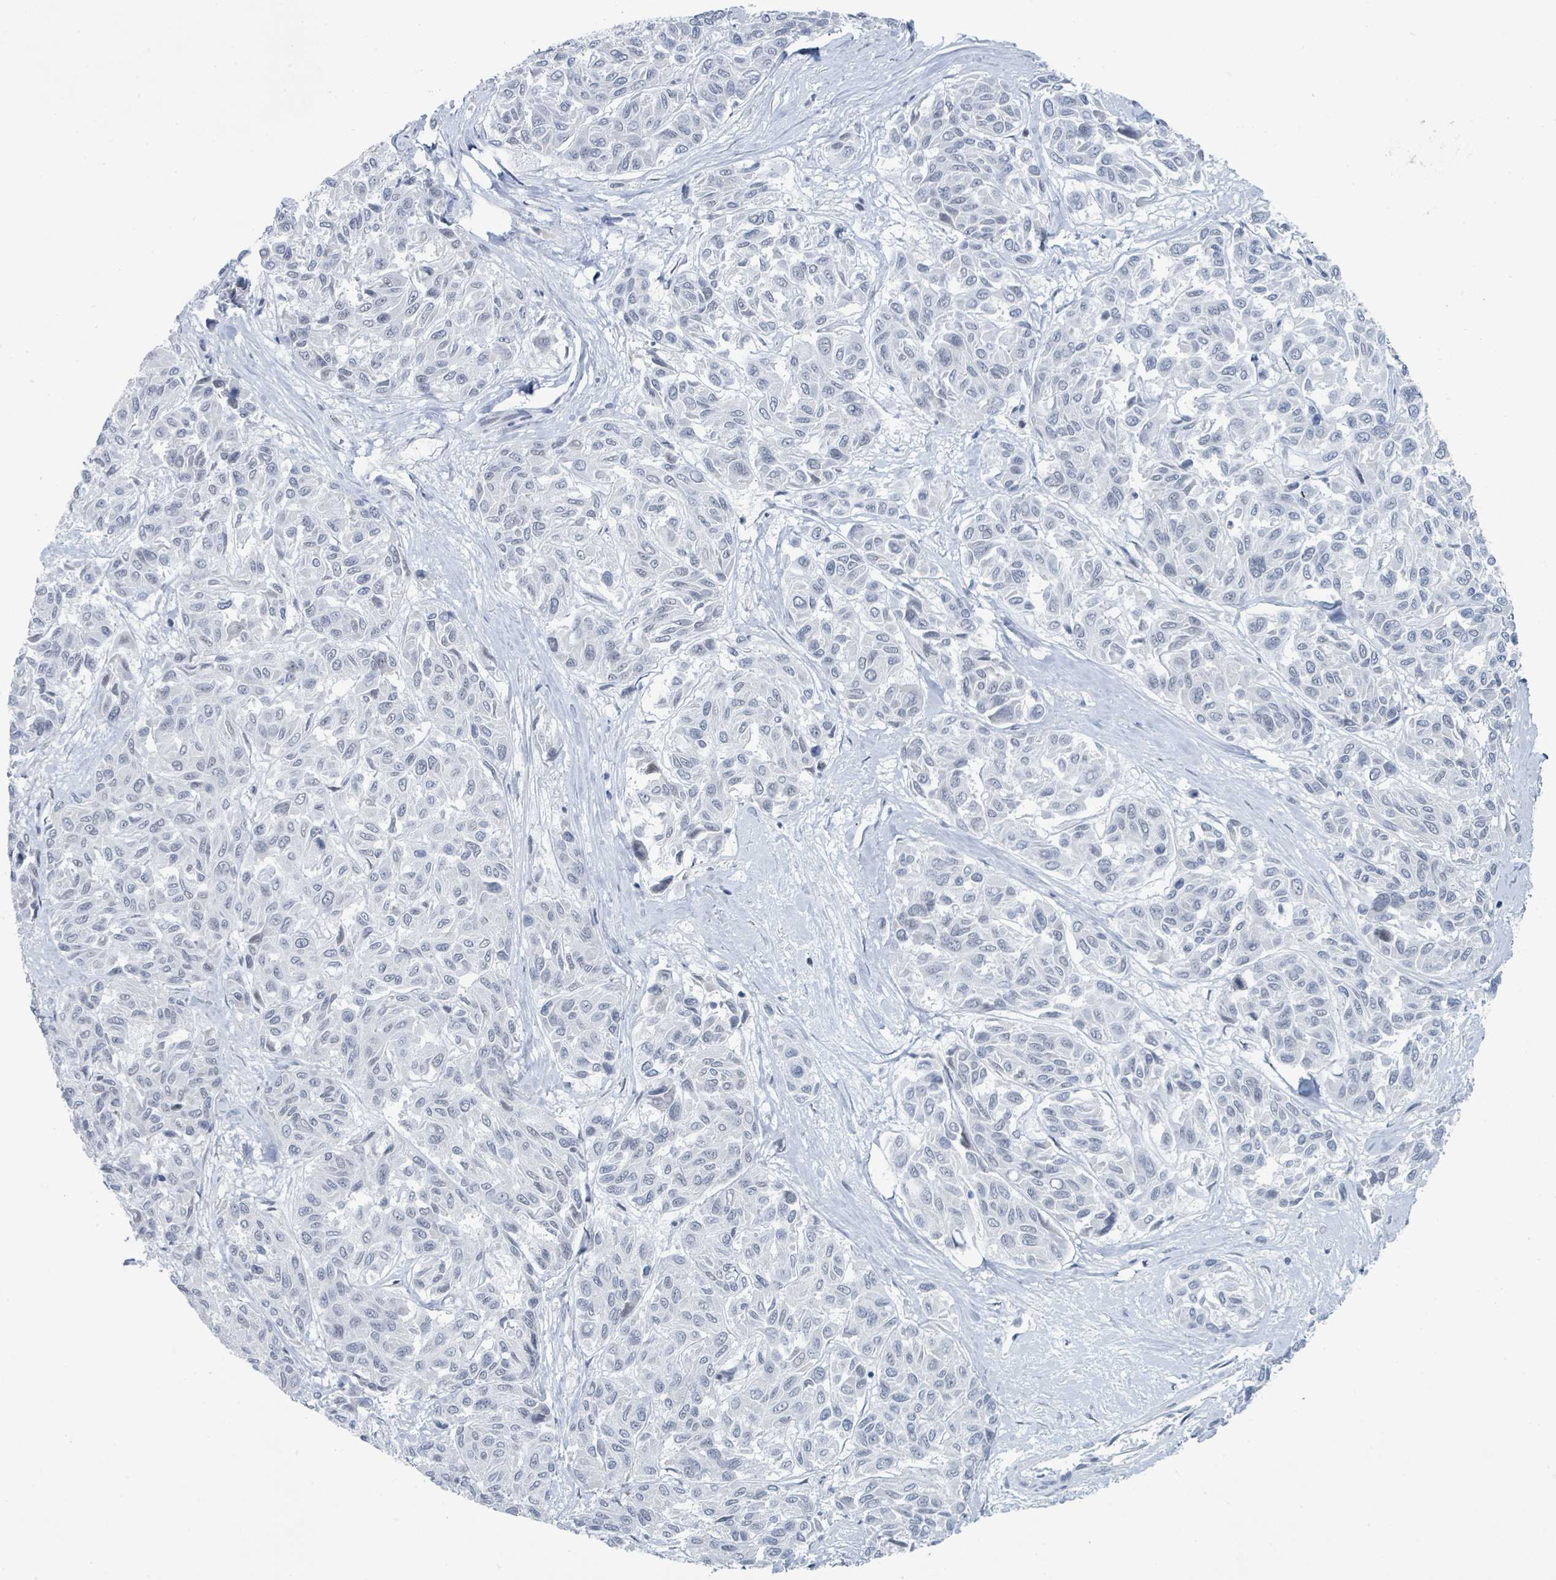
{"staining": {"intensity": "negative", "quantity": "none", "location": "none"}, "tissue": "melanoma", "cell_type": "Tumor cells", "image_type": "cancer", "snomed": [{"axis": "morphology", "description": "Malignant melanoma, NOS"}, {"axis": "topography", "description": "Skin"}], "caption": "This is an IHC histopathology image of human melanoma. There is no positivity in tumor cells.", "gene": "EHMT2", "patient": {"sex": "female", "age": 66}}